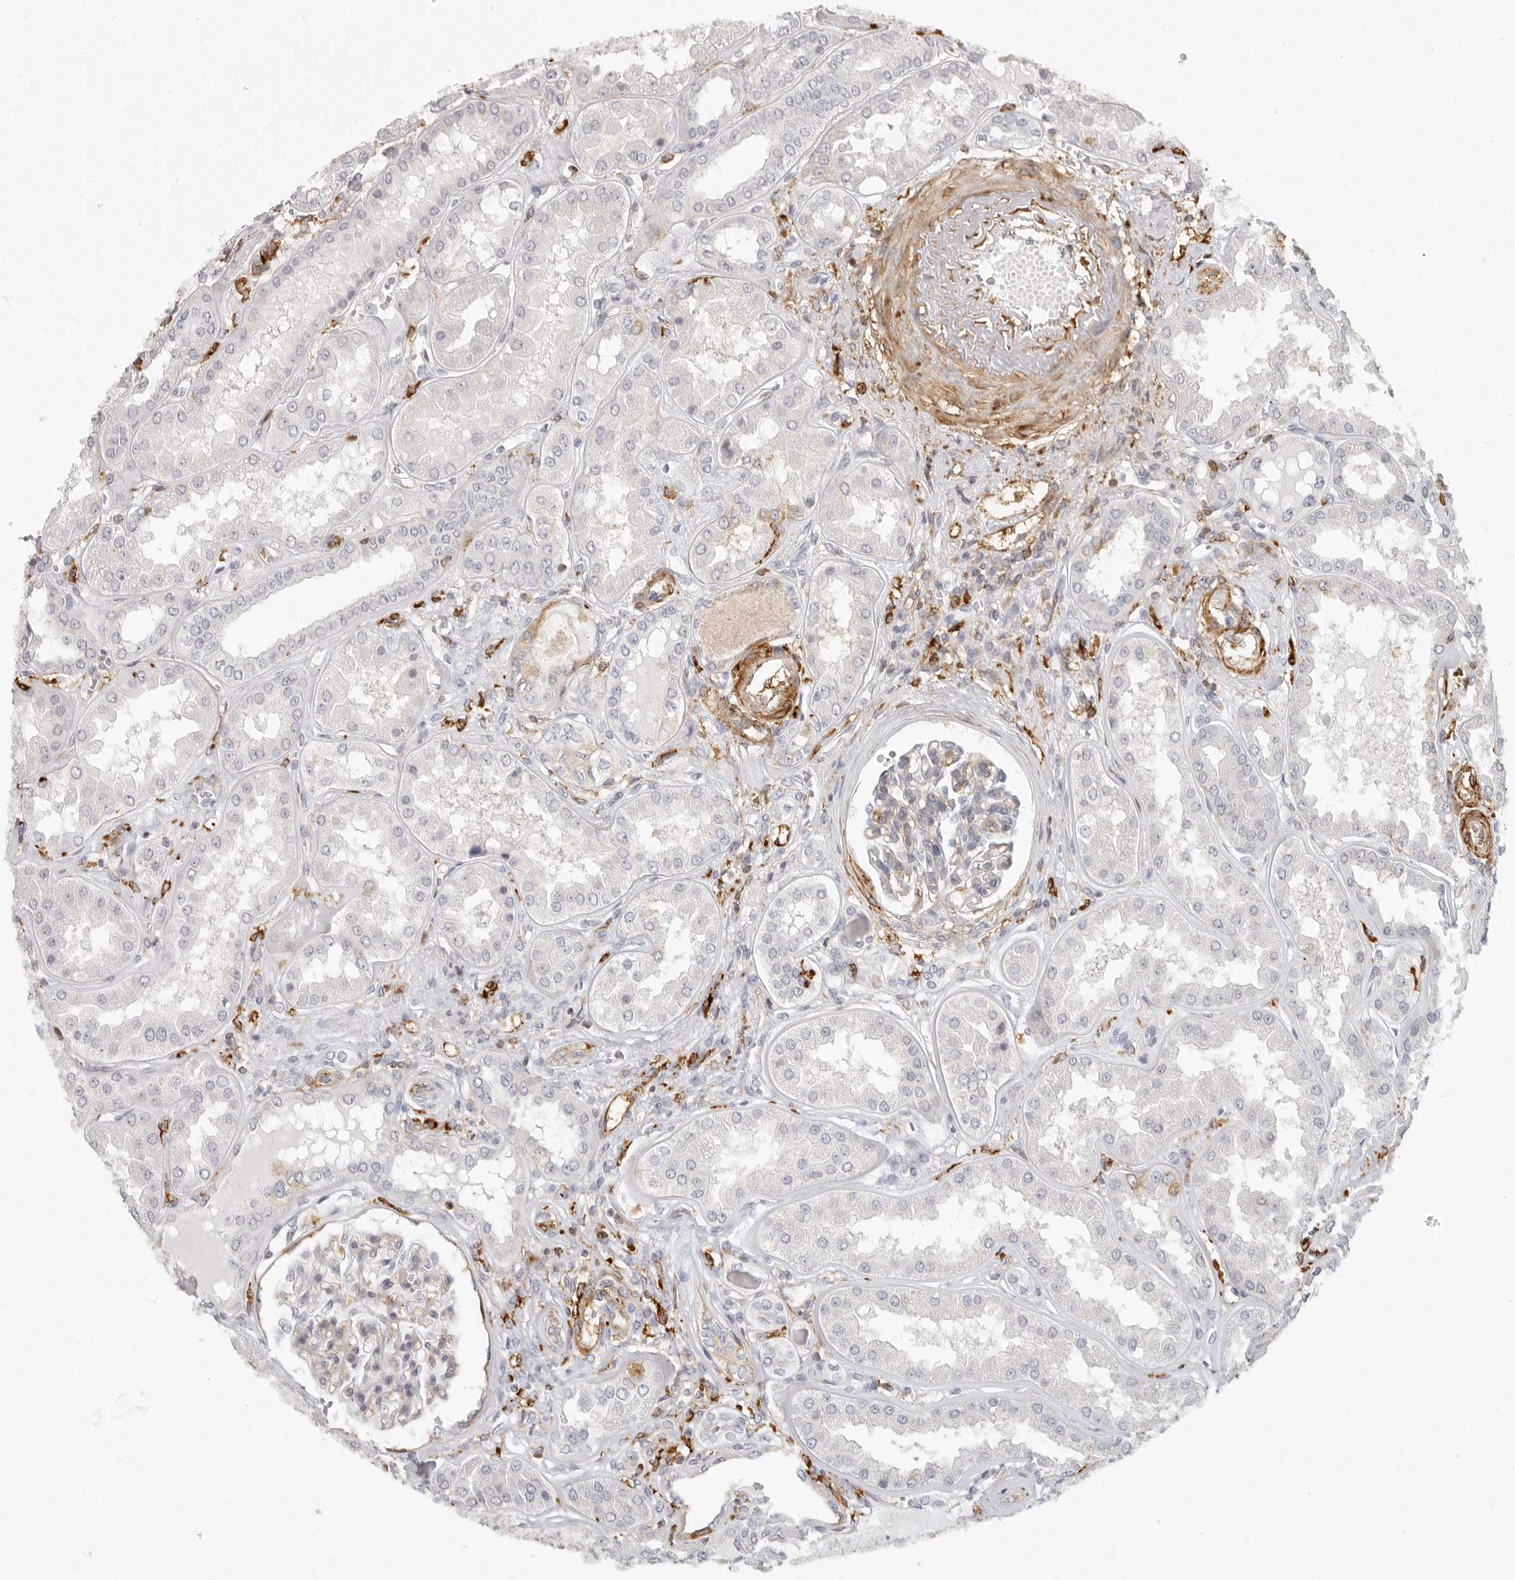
{"staining": {"intensity": "weak", "quantity": "<25%", "location": "cytoplasmic/membranous"}, "tissue": "kidney", "cell_type": "Cells in glomeruli", "image_type": "normal", "snomed": [{"axis": "morphology", "description": "Normal tissue, NOS"}, {"axis": "topography", "description": "Kidney"}], "caption": "DAB immunohistochemical staining of normal human kidney demonstrates no significant positivity in cells in glomeruli.", "gene": "NIBAN1", "patient": {"sex": "female", "age": 56}}